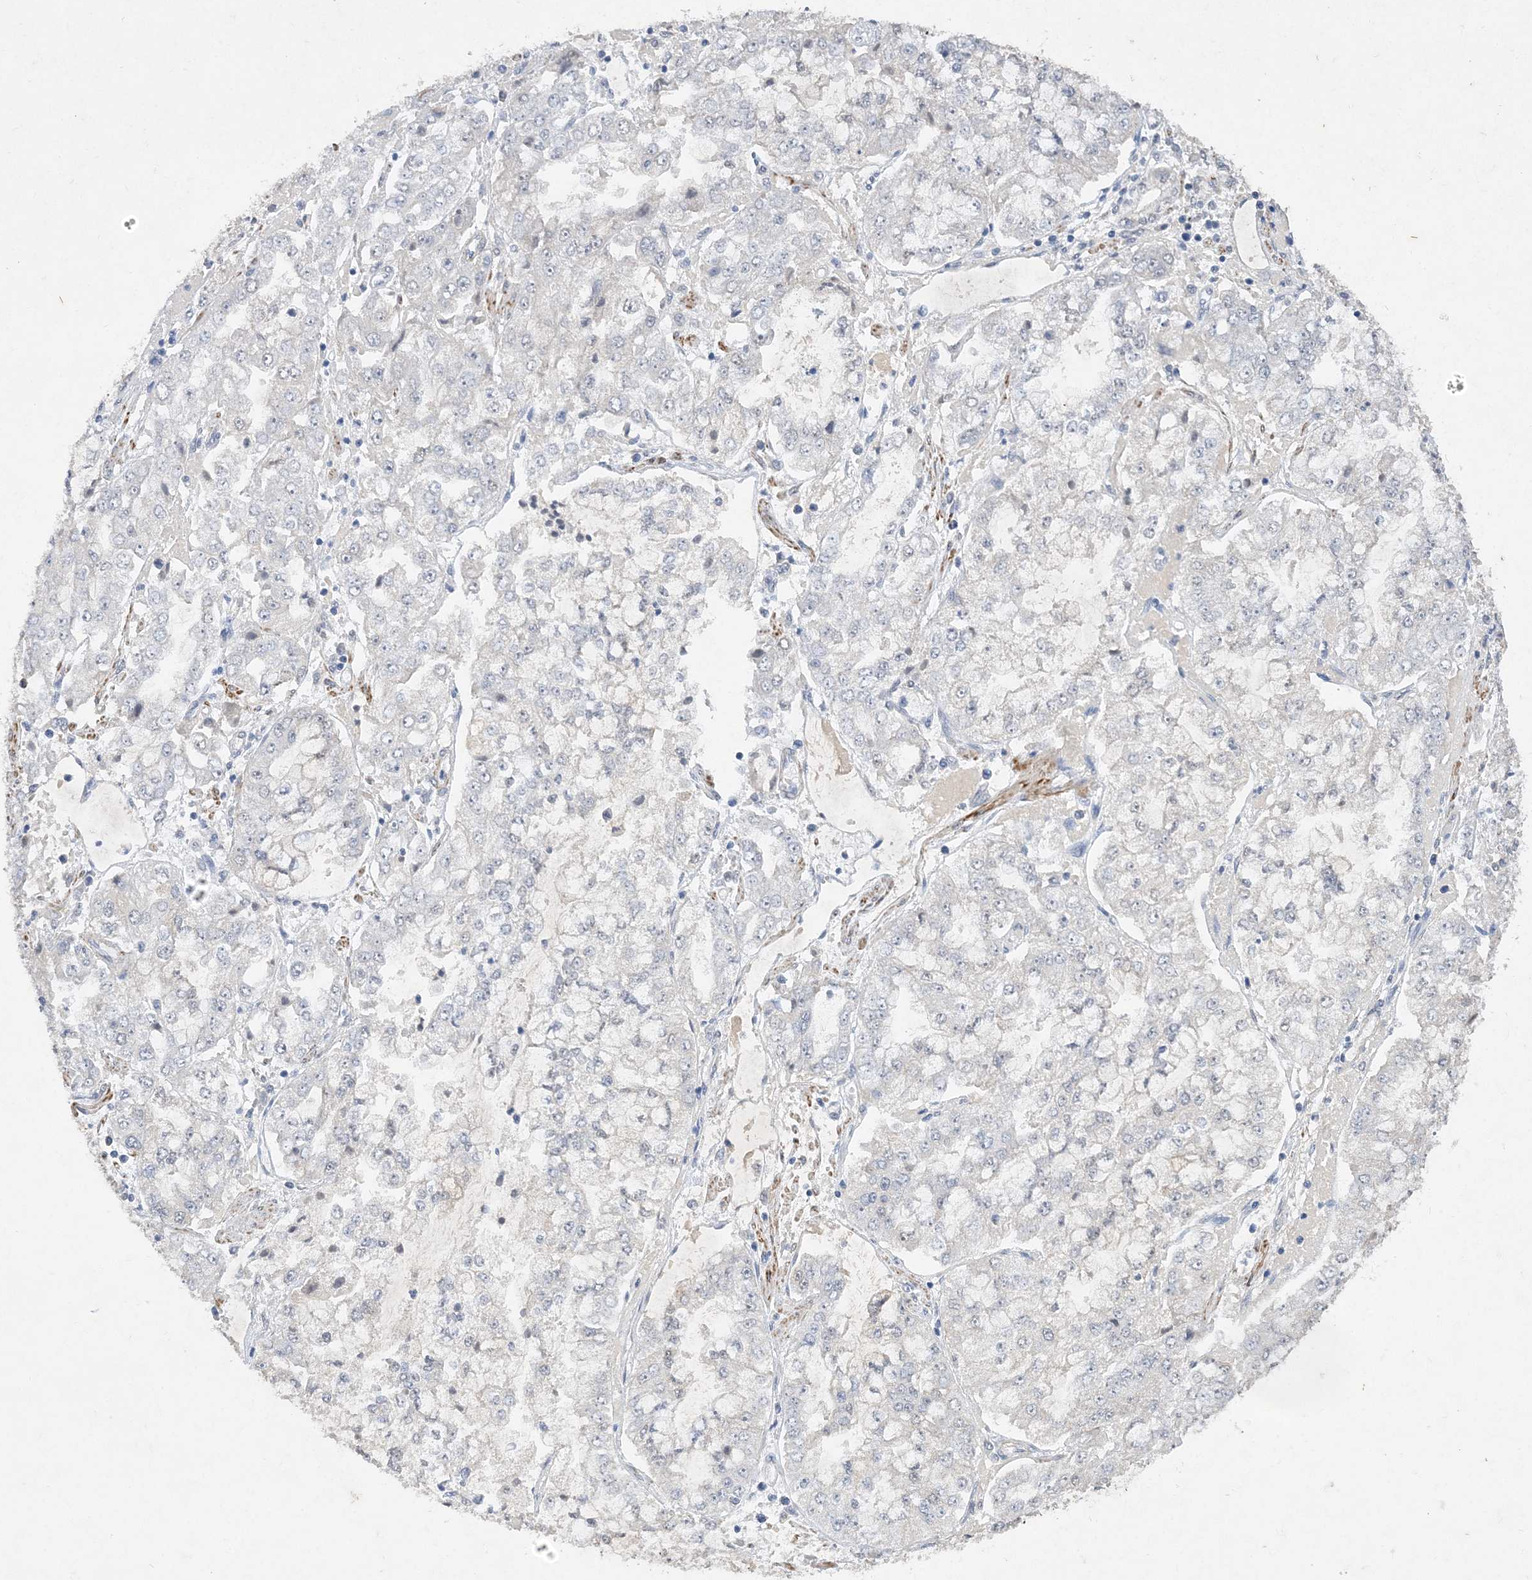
{"staining": {"intensity": "negative", "quantity": "none", "location": "none"}, "tissue": "stomach cancer", "cell_type": "Tumor cells", "image_type": "cancer", "snomed": [{"axis": "morphology", "description": "Adenocarcinoma, NOS"}, {"axis": "topography", "description": "Stomach"}], "caption": "Tumor cells are negative for brown protein staining in stomach adenocarcinoma.", "gene": "C11orf58", "patient": {"sex": "male", "age": 76}}